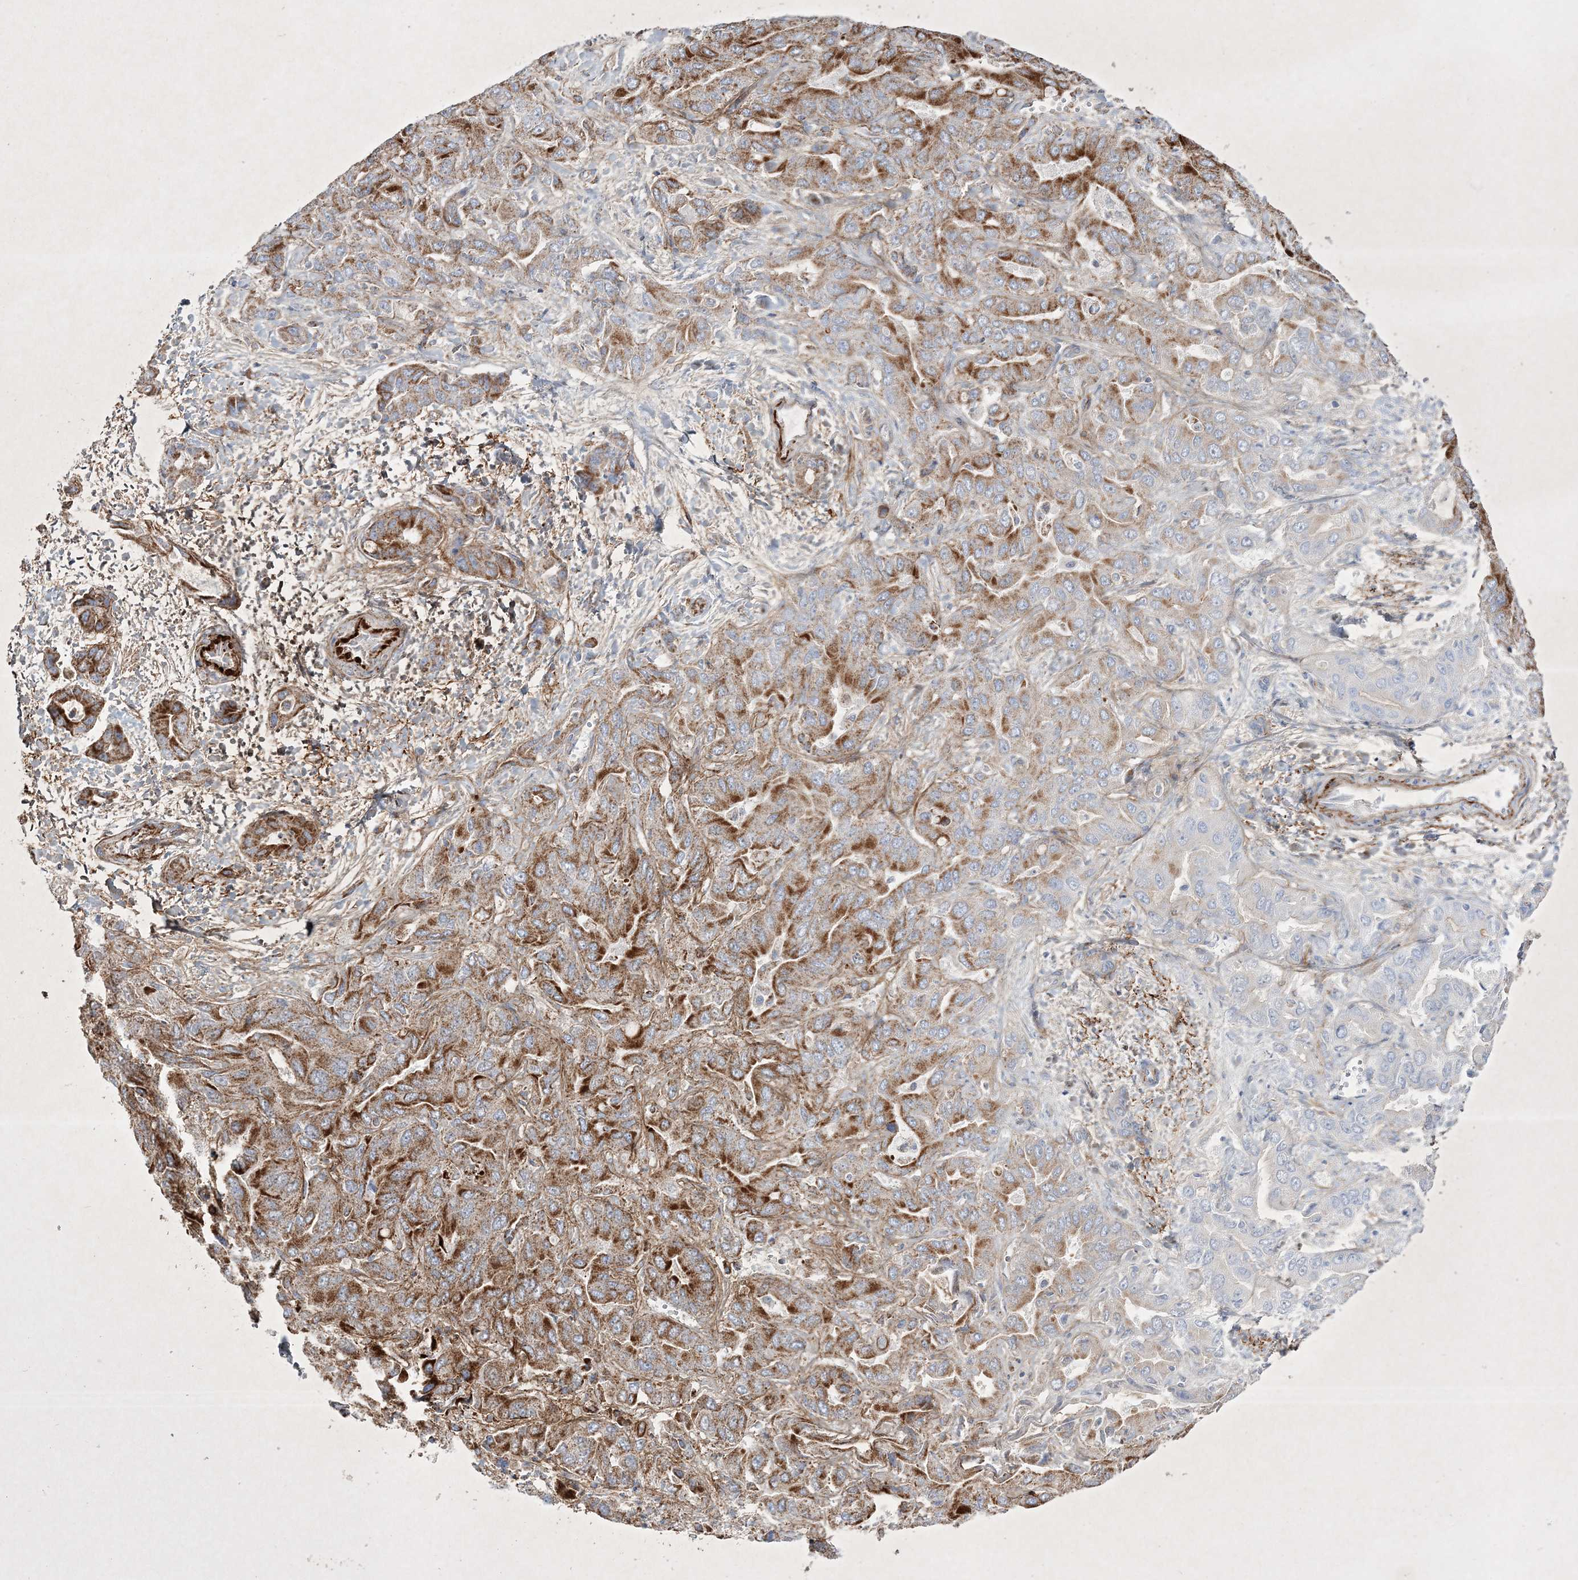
{"staining": {"intensity": "strong", "quantity": "25%-75%", "location": "cytoplasmic/membranous"}, "tissue": "liver cancer", "cell_type": "Tumor cells", "image_type": "cancer", "snomed": [{"axis": "morphology", "description": "Cholangiocarcinoma"}, {"axis": "topography", "description": "Liver"}], "caption": "Immunohistochemistry (IHC) (DAB (3,3'-diaminobenzidine)) staining of human cholangiocarcinoma (liver) reveals strong cytoplasmic/membranous protein expression in approximately 25%-75% of tumor cells. The protein is shown in brown color, while the nuclei are stained blue.", "gene": "RICTOR", "patient": {"sex": "female", "age": 52}}